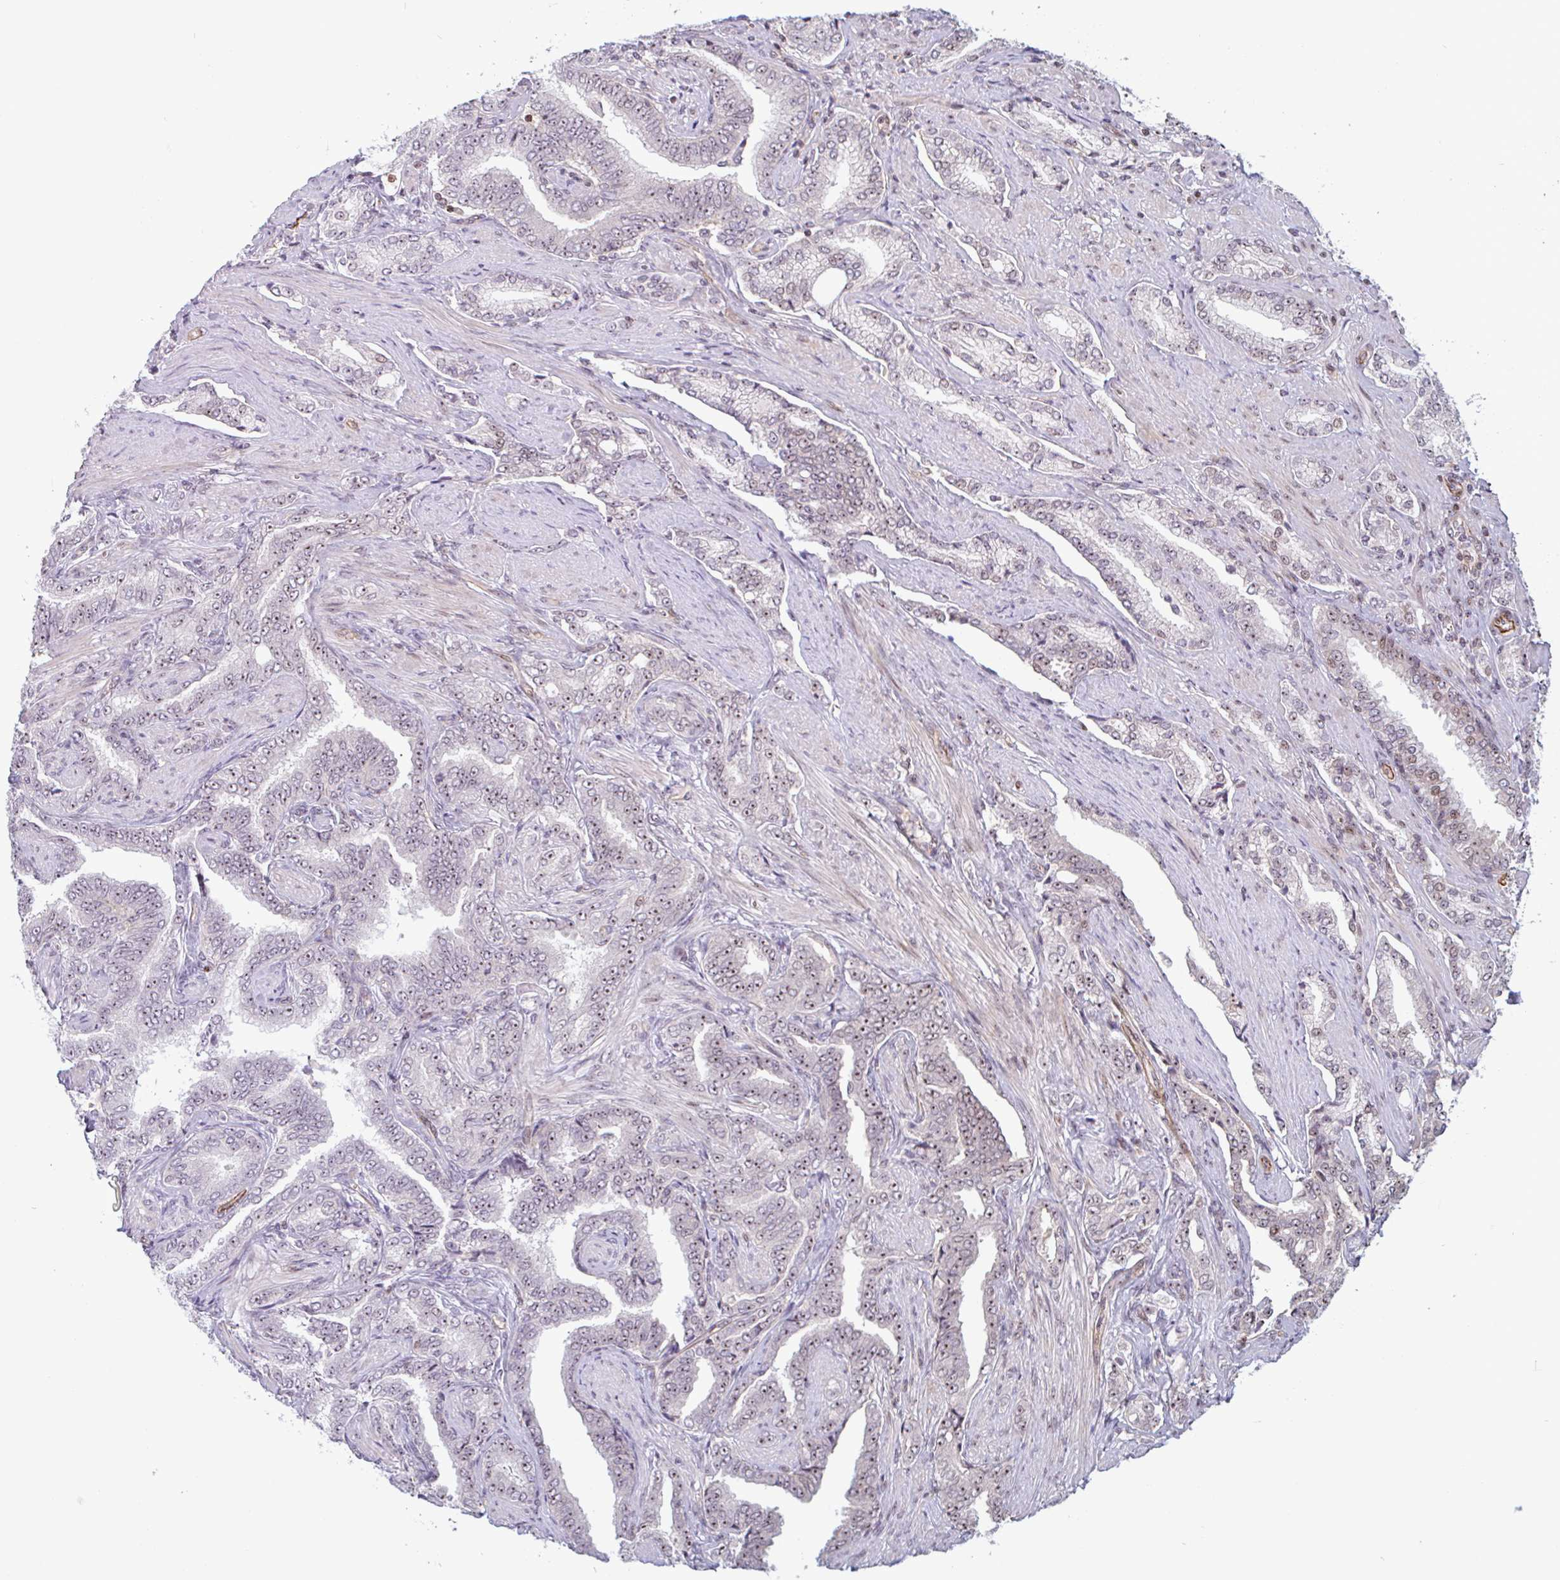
{"staining": {"intensity": "moderate", "quantity": ">75%", "location": "nuclear"}, "tissue": "prostate cancer", "cell_type": "Tumor cells", "image_type": "cancer", "snomed": [{"axis": "morphology", "description": "Adenocarcinoma, High grade"}, {"axis": "topography", "description": "Prostate"}], "caption": "A medium amount of moderate nuclear positivity is identified in approximately >75% of tumor cells in prostate cancer (adenocarcinoma (high-grade)) tissue.", "gene": "ZNF689", "patient": {"sex": "male", "age": 72}}